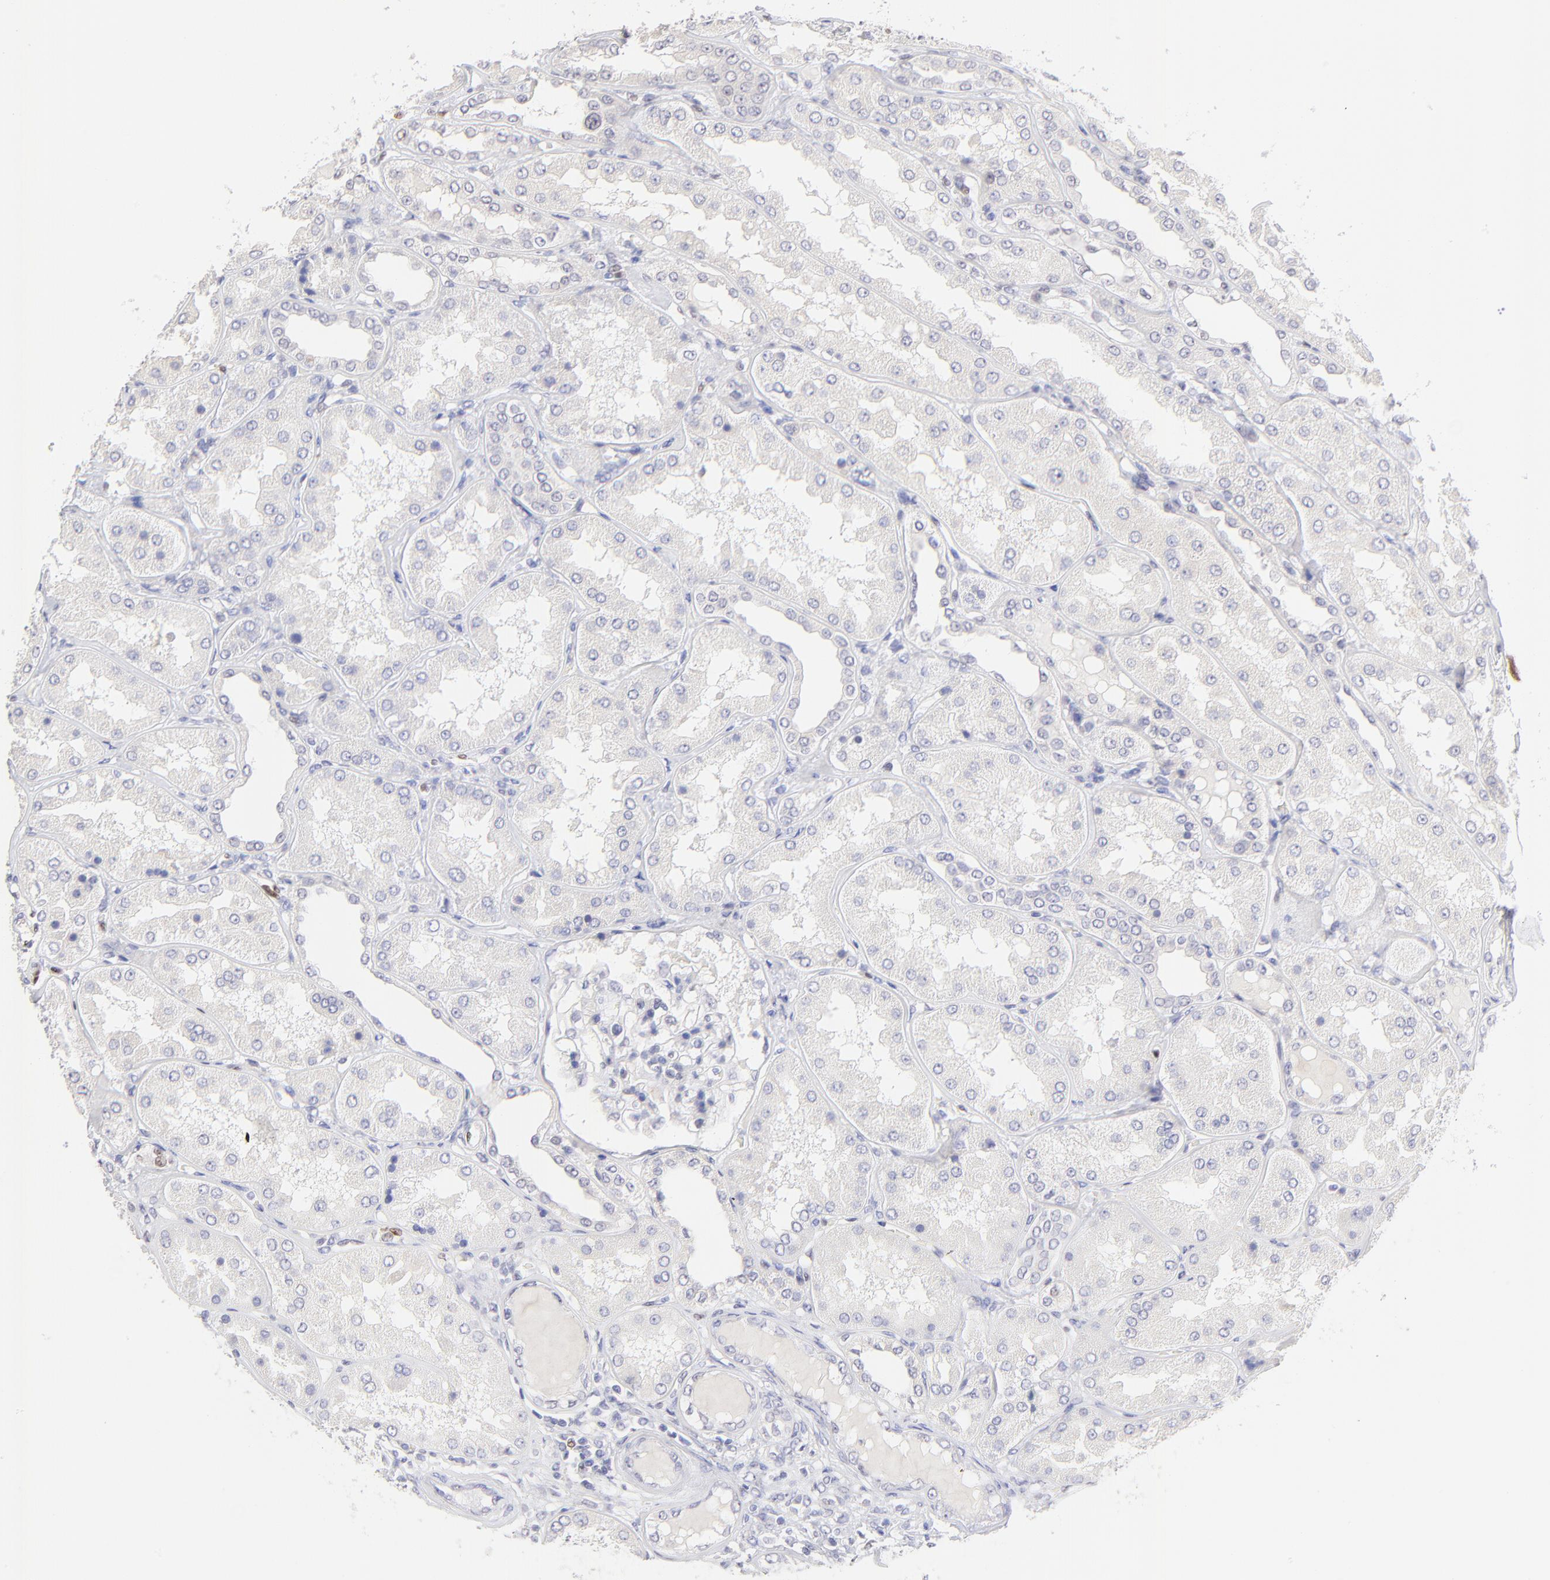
{"staining": {"intensity": "weak", "quantity": "<25%", "location": "nuclear"}, "tissue": "kidney", "cell_type": "Cells in glomeruli", "image_type": "normal", "snomed": [{"axis": "morphology", "description": "Normal tissue, NOS"}, {"axis": "topography", "description": "Kidney"}], "caption": "Immunohistochemistry image of benign human kidney stained for a protein (brown), which shows no staining in cells in glomeruli.", "gene": "KLF4", "patient": {"sex": "female", "age": 56}}